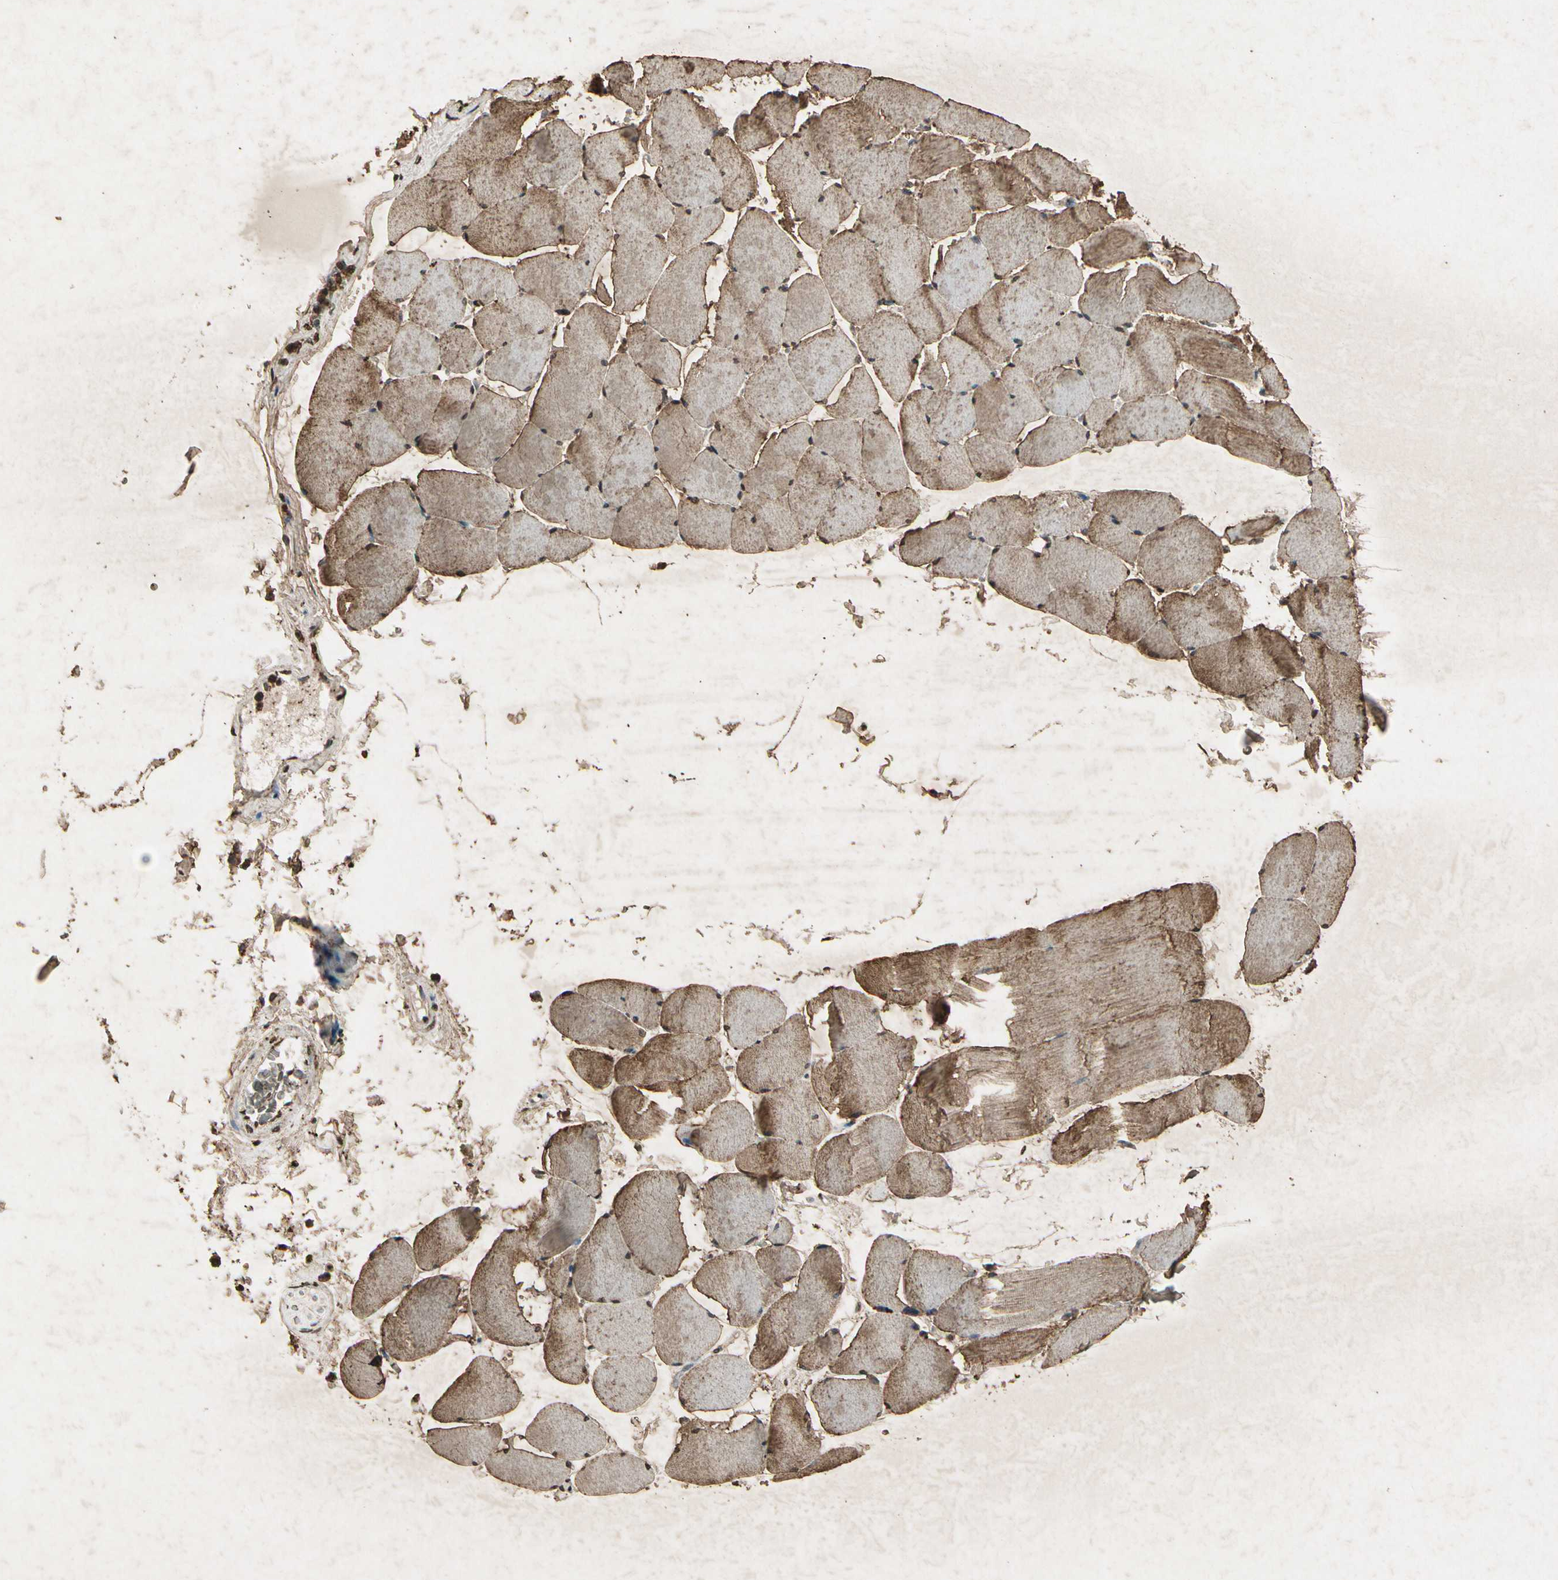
{"staining": {"intensity": "strong", "quantity": ">75%", "location": "cytoplasmic/membranous"}, "tissue": "skeletal muscle", "cell_type": "Myocytes", "image_type": "normal", "snomed": [{"axis": "morphology", "description": "Normal tissue, NOS"}, {"axis": "topography", "description": "Skeletal muscle"}], "caption": "Protein staining of benign skeletal muscle exhibits strong cytoplasmic/membranous expression in approximately >75% of myocytes. (Stains: DAB in brown, nuclei in blue, Microscopy: brightfield microscopy at high magnification).", "gene": "GC", "patient": {"sex": "male", "age": 62}}